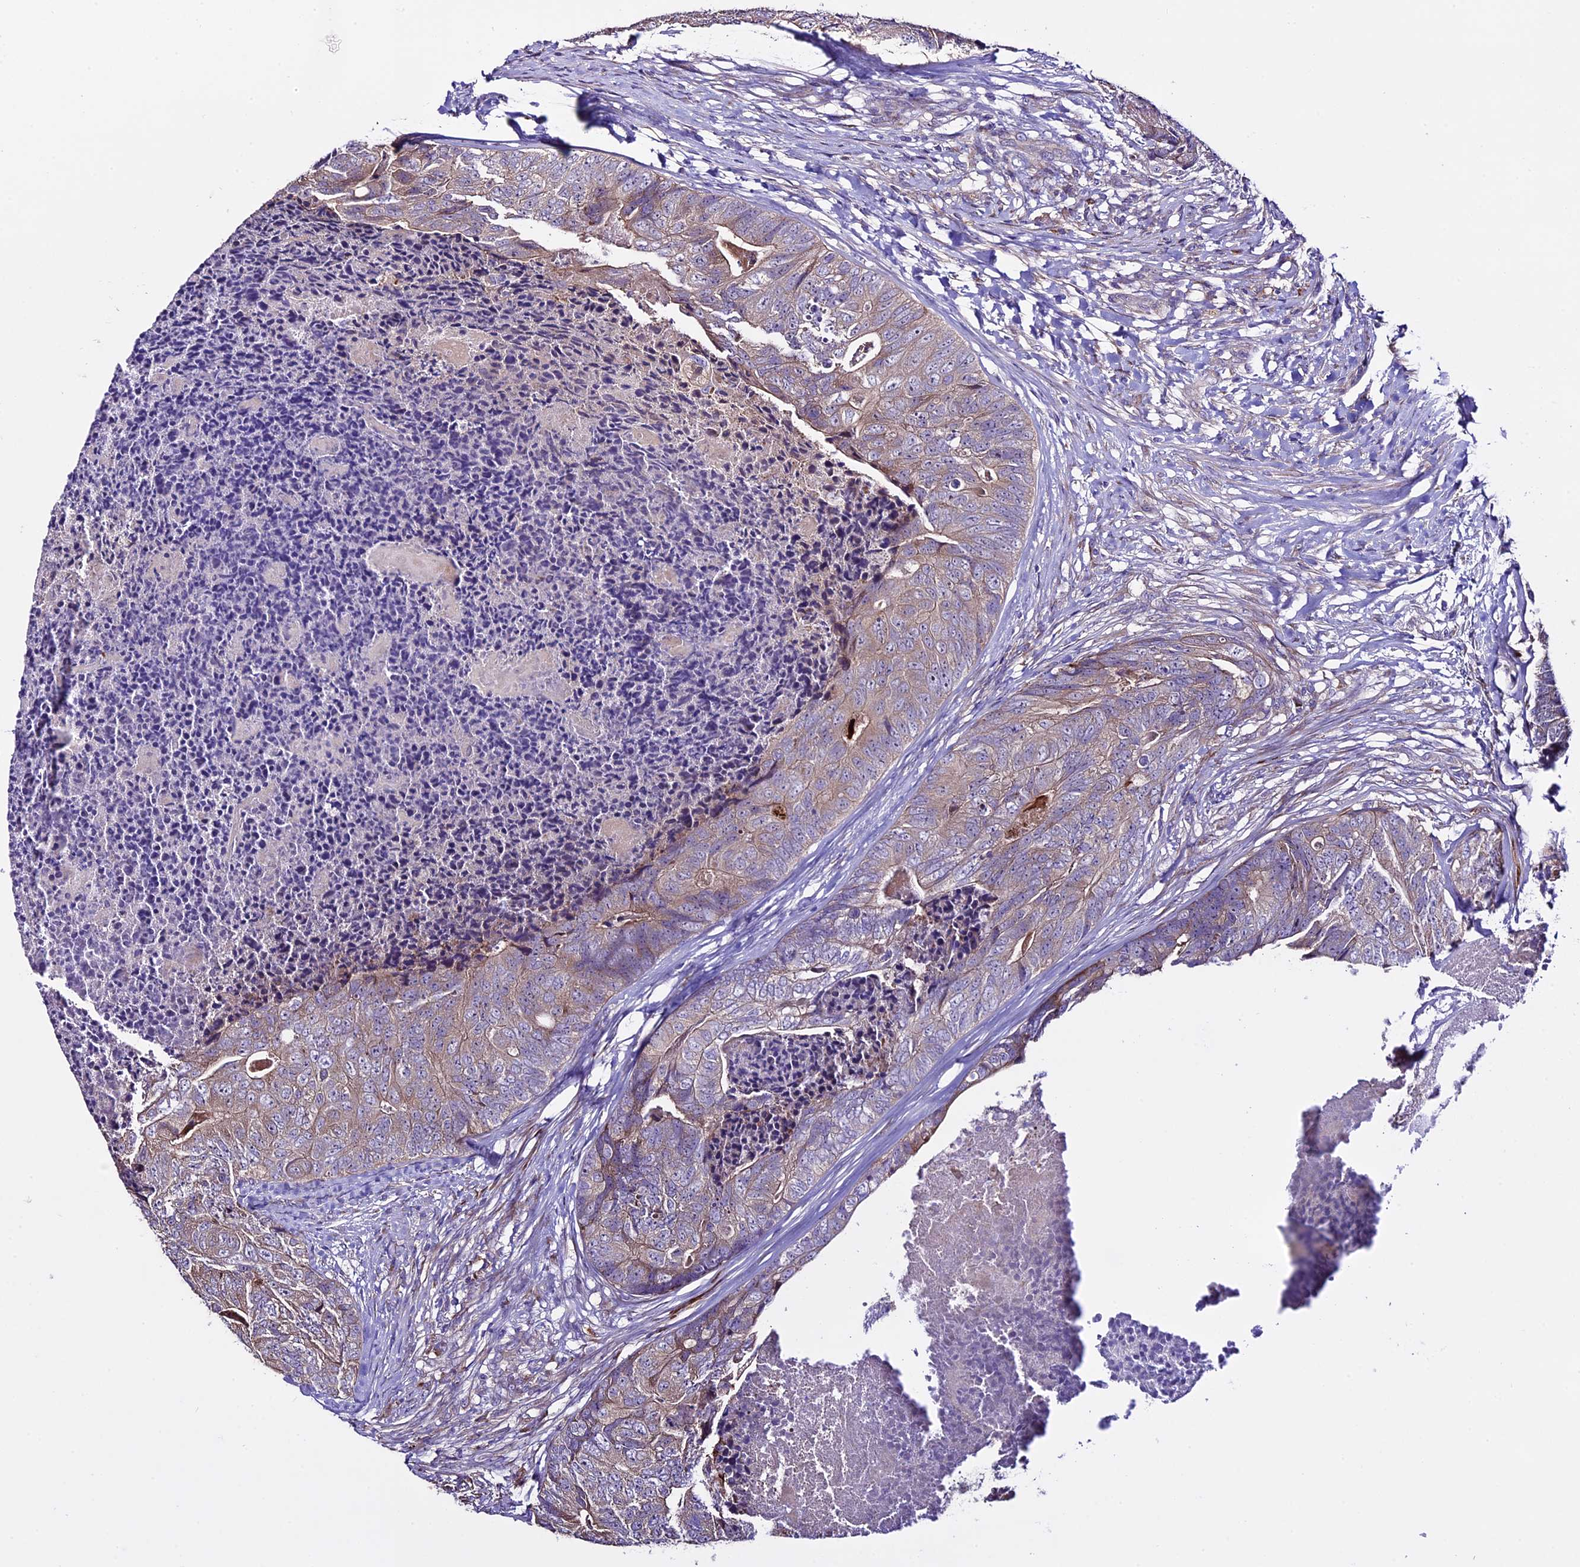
{"staining": {"intensity": "weak", "quantity": "<25%", "location": "cytoplasmic/membranous"}, "tissue": "colorectal cancer", "cell_type": "Tumor cells", "image_type": "cancer", "snomed": [{"axis": "morphology", "description": "Adenocarcinoma, NOS"}, {"axis": "topography", "description": "Colon"}], "caption": "This is a micrograph of immunohistochemistry (IHC) staining of colorectal cancer, which shows no expression in tumor cells.", "gene": "SPIRE1", "patient": {"sex": "female", "age": 67}}